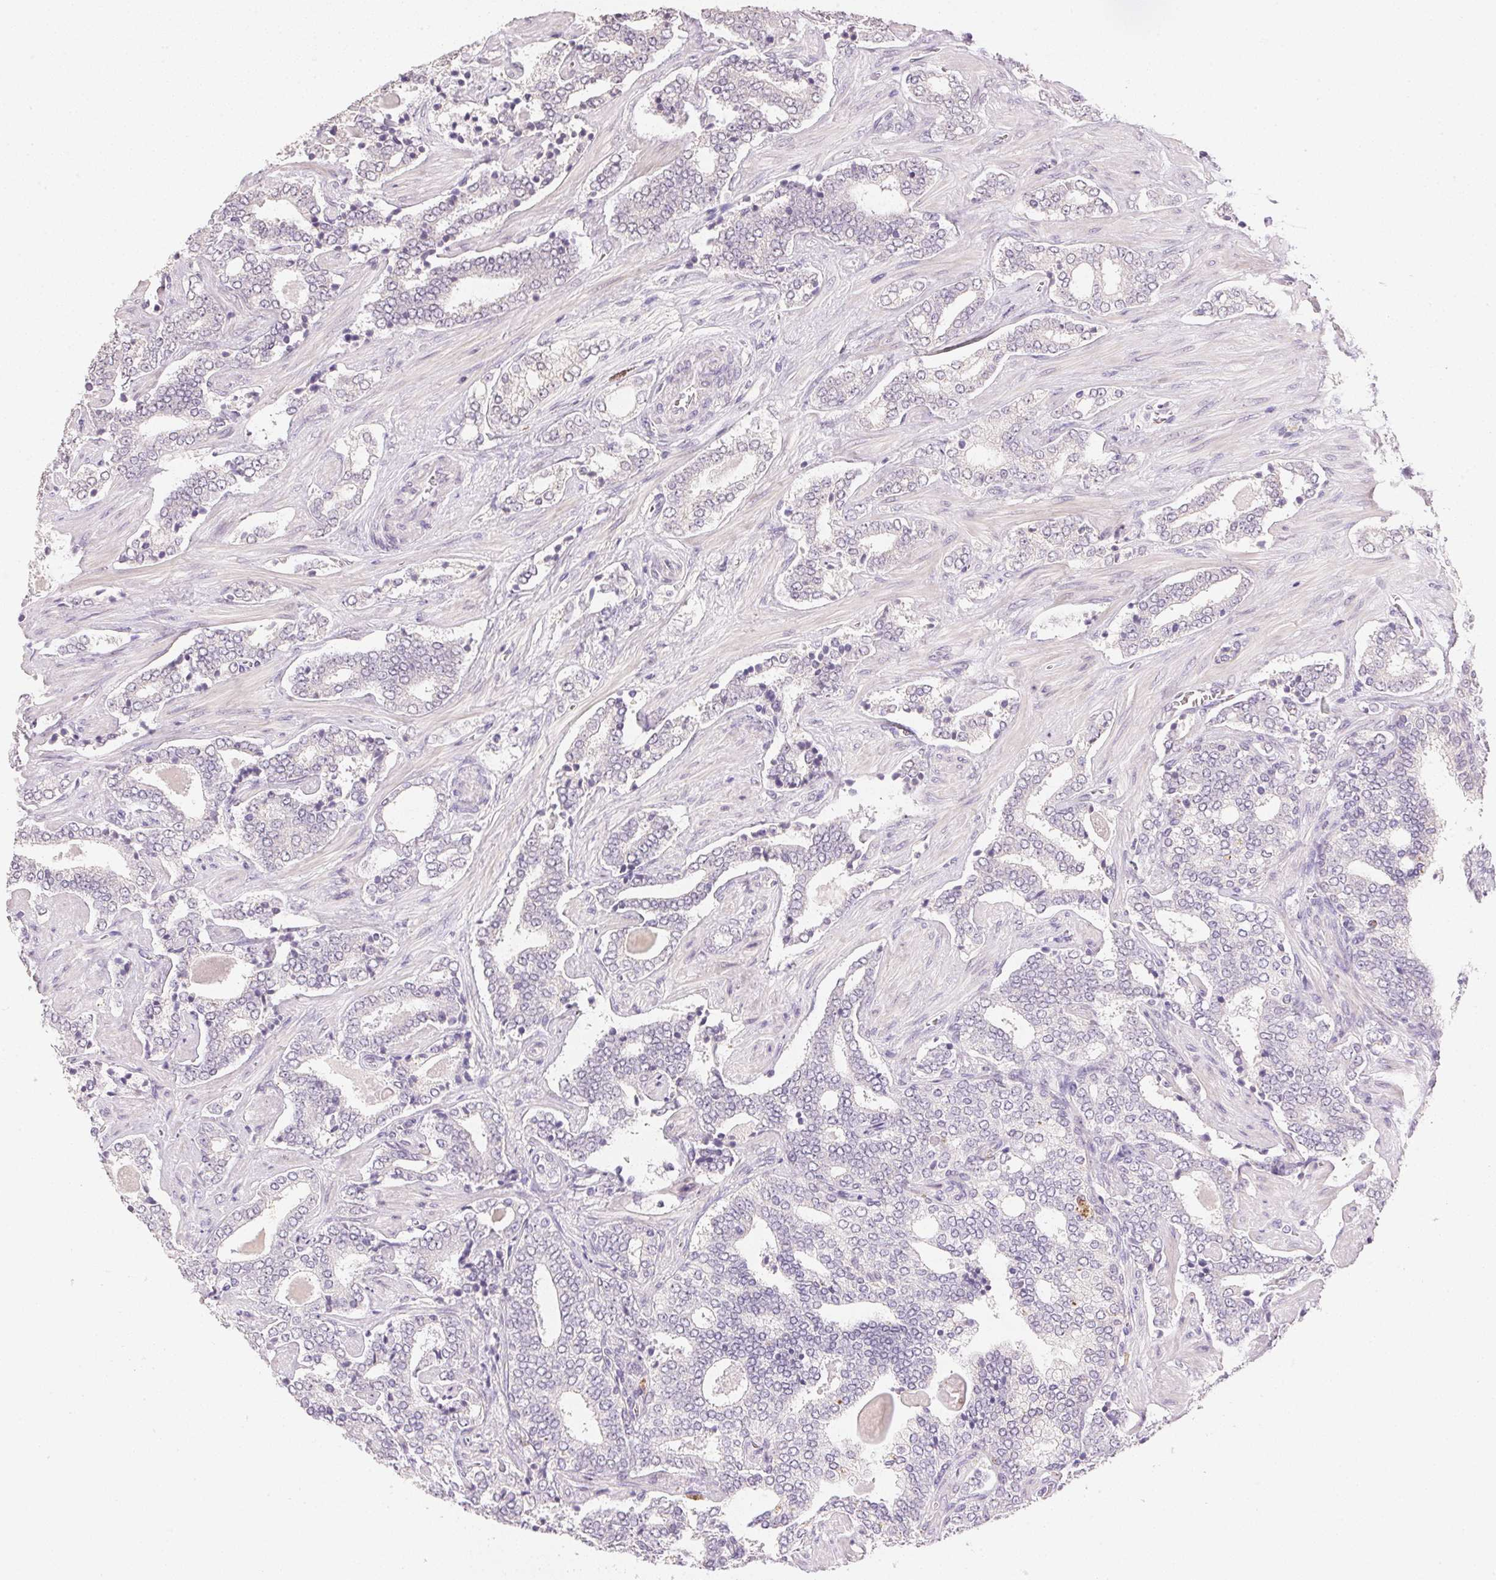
{"staining": {"intensity": "negative", "quantity": "none", "location": "none"}, "tissue": "prostate cancer", "cell_type": "Tumor cells", "image_type": "cancer", "snomed": [{"axis": "morphology", "description": "Adenocarcinoma, High grade"}, {"axis": "topography", "description": "Prostate"}], "caption": "Immunohistochemistry histopathology image of high-grade adenocarcinoma (prostate) stained for a protein (brown), which reveals no staining in tumor cells.", "gene": "DHCR24", "patient": {"sex": "male", "age": 60}}